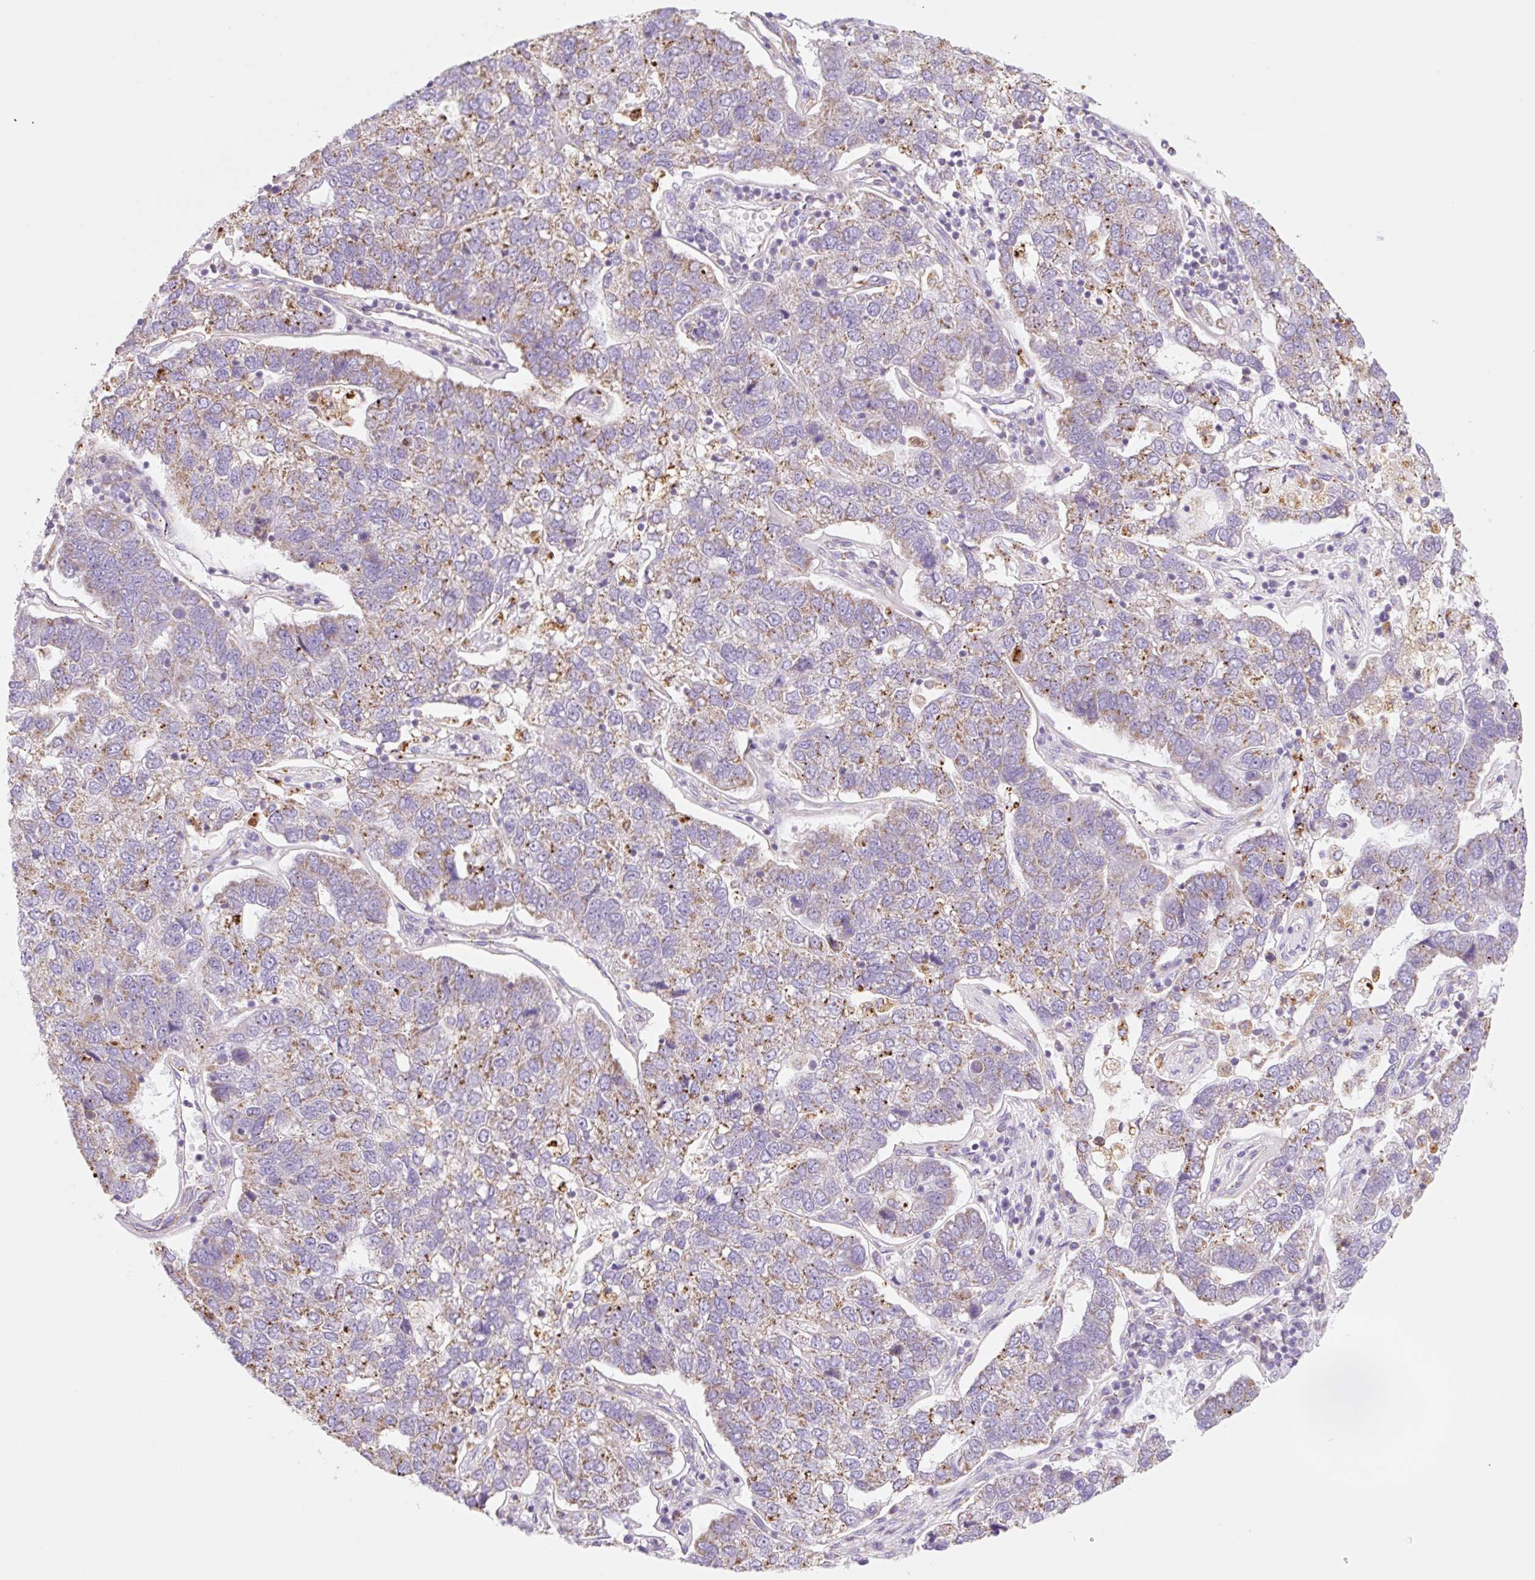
{"staining": {"intensity": "moderate", "quantity": "25%-75%", "location": "cytoplasmic/membranous"}, "tissue": "pancreatic cancer", "cell_type": "Tumor cells", "image_type": "cancer", "snomed": [{"axis": "morphology", "description": "Adenocarcinoma, NOS"}, {"axis": "topography", "description": "Pancreas"}], "caption": "IHC staining of pancreatic cancer, which reveals medium levels of moderate cytoplasmic/membranous positivity in approximately 25%-75% of tumor cells indicating moderate cytoplasmic/membranous protein positivity. The staining was performed using DAB (brown) for protein detection and nuclei were counterstained in hematoxylin (blue).", "gene": "CLEC3A", "patient": {"sex": "female", "age": 61}}